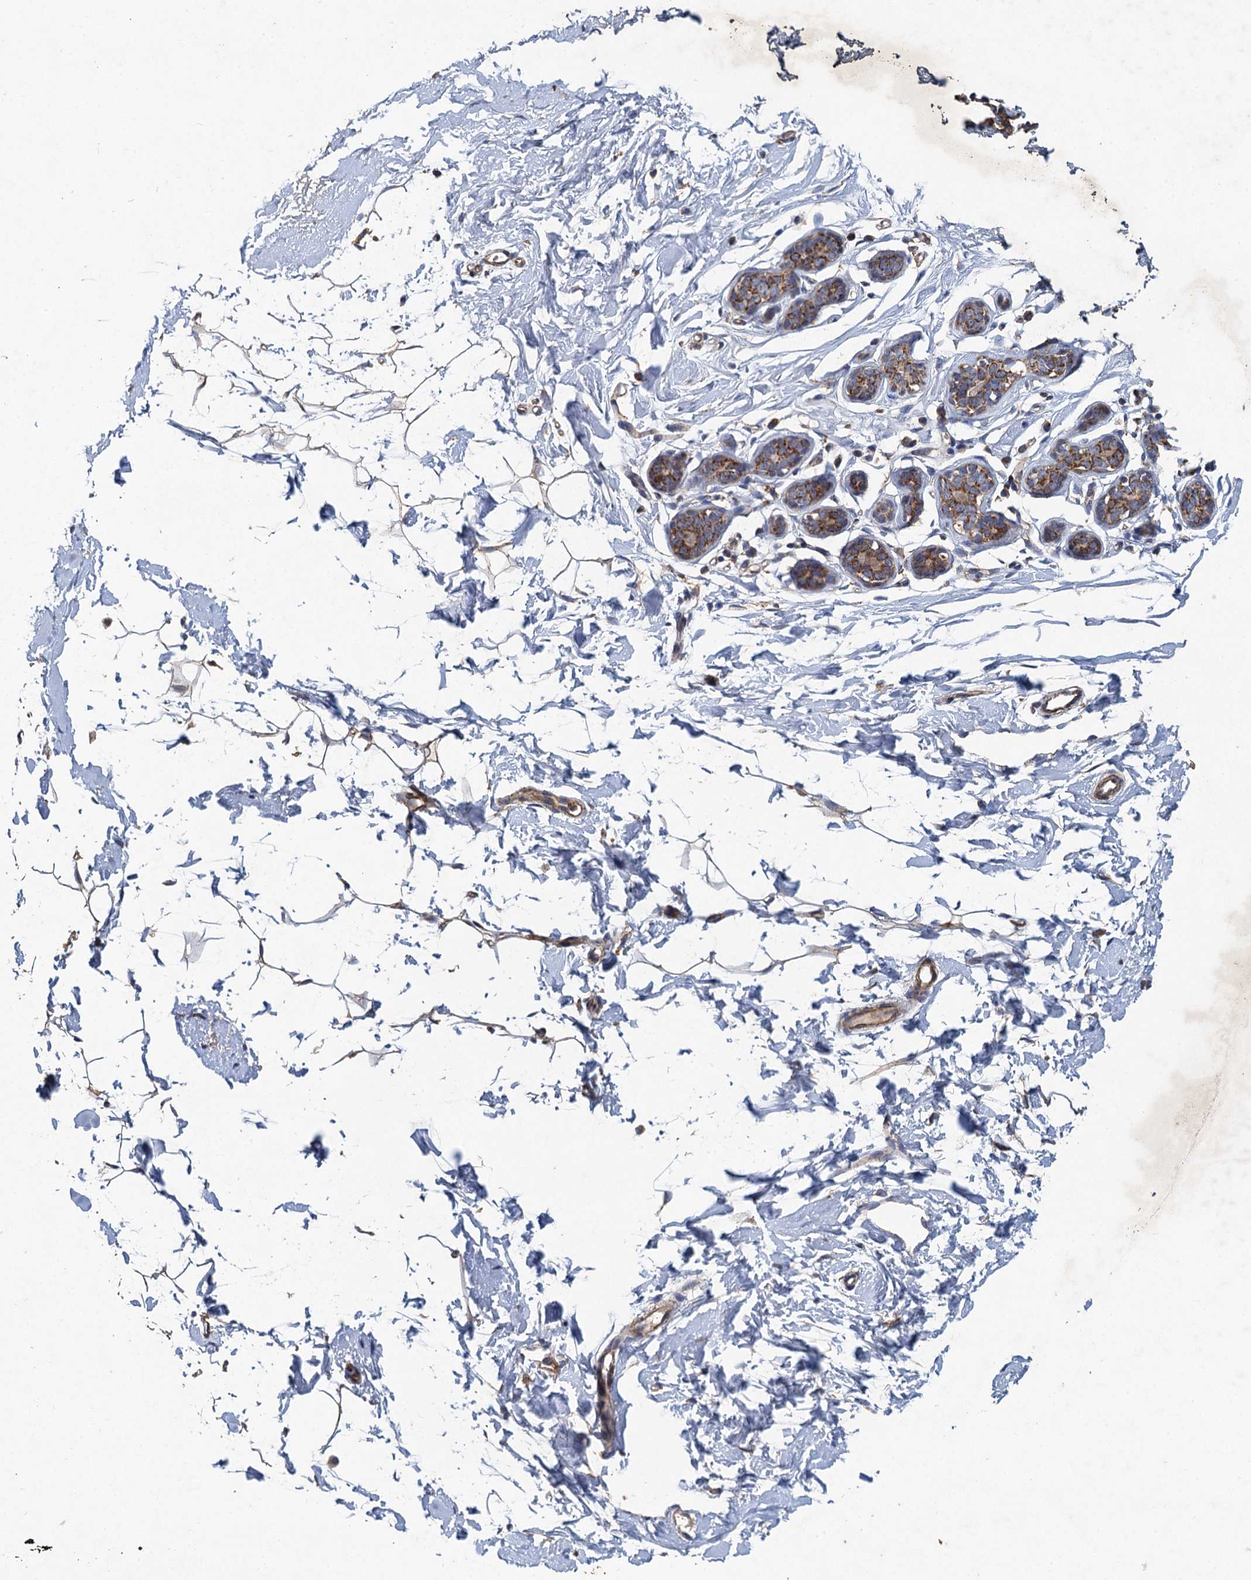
{"staining": {"intensity": "weak", "quantity": "<25%", "location": "cytoplasmic/membranous"}, "tissue": "adipose tissue", "cell_type": "Adipocytes", "image_type": "normal", "snomed": [{"axis": "morphology", "description": "Normal tissue, NOS"}, {"axis": "topography", "description": "Breast"}], "caption": "Protein analysis of benign adipose tissue exhibits no significant staining in adipocytes.", "gene": "BCS1L", "patient": {"sex": "female", "age": 23}}